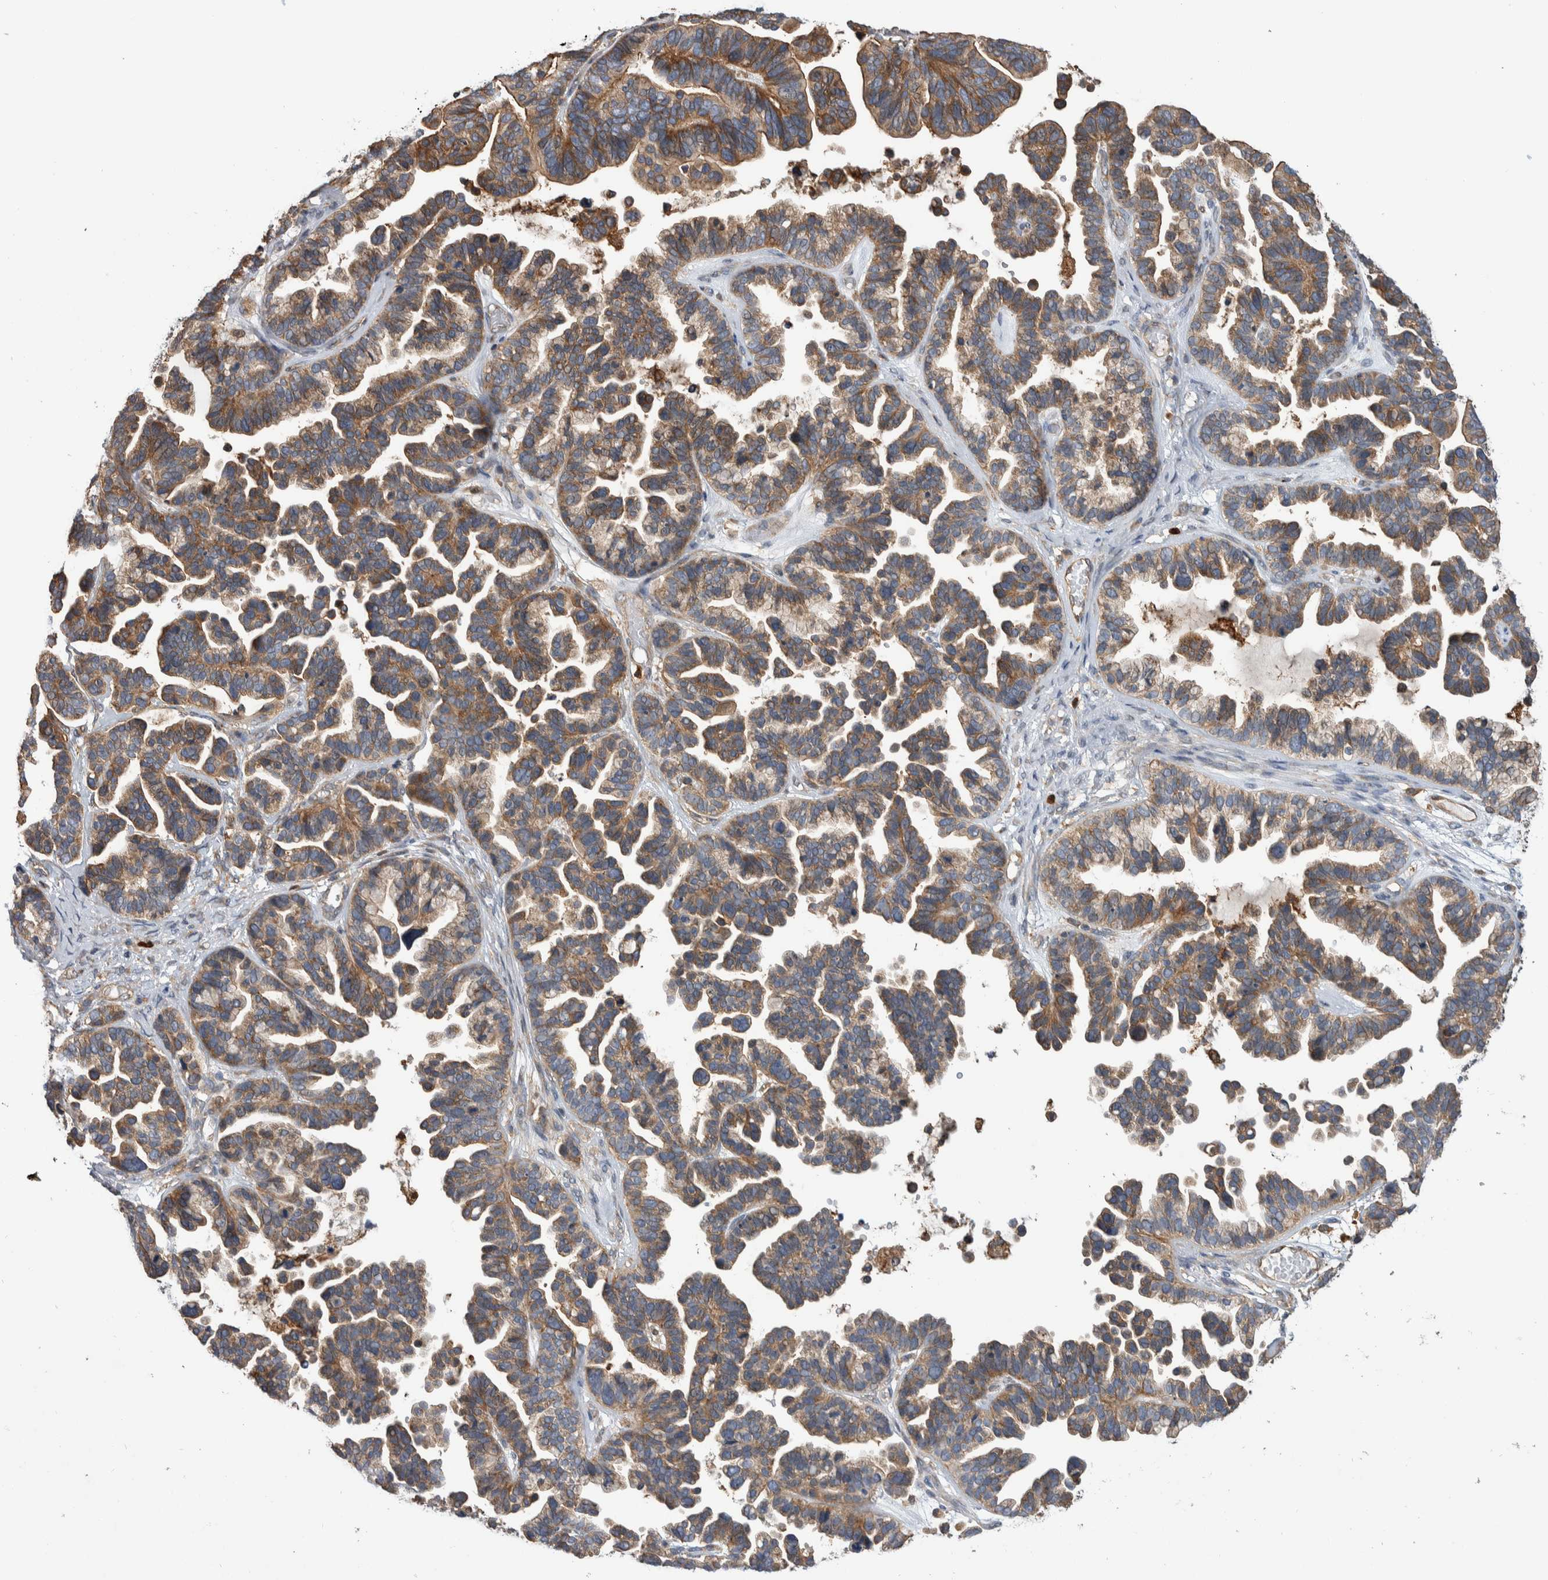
{"staining": {"intensity": "weak", "quantity": ">75%", "location": "cytoplasmic/membranous"}, "tissue": "ovarian cancer", "cell_type": "Tumor cells", "image_type": "cancer", "snomed": [{"axis": "morphology", "description": "Cystadenocarcinoma, serous, NOS"}, {"axis": "topography", "description": "Ovary"}], "caption": "The image demonstrates a brown stain indicating the presence of a protein in the cytoplasmic/membranous of tumor cells in ovarian cancer.", "gene": "SDCBP", "patient": {"sex": "female", "age": 56}}